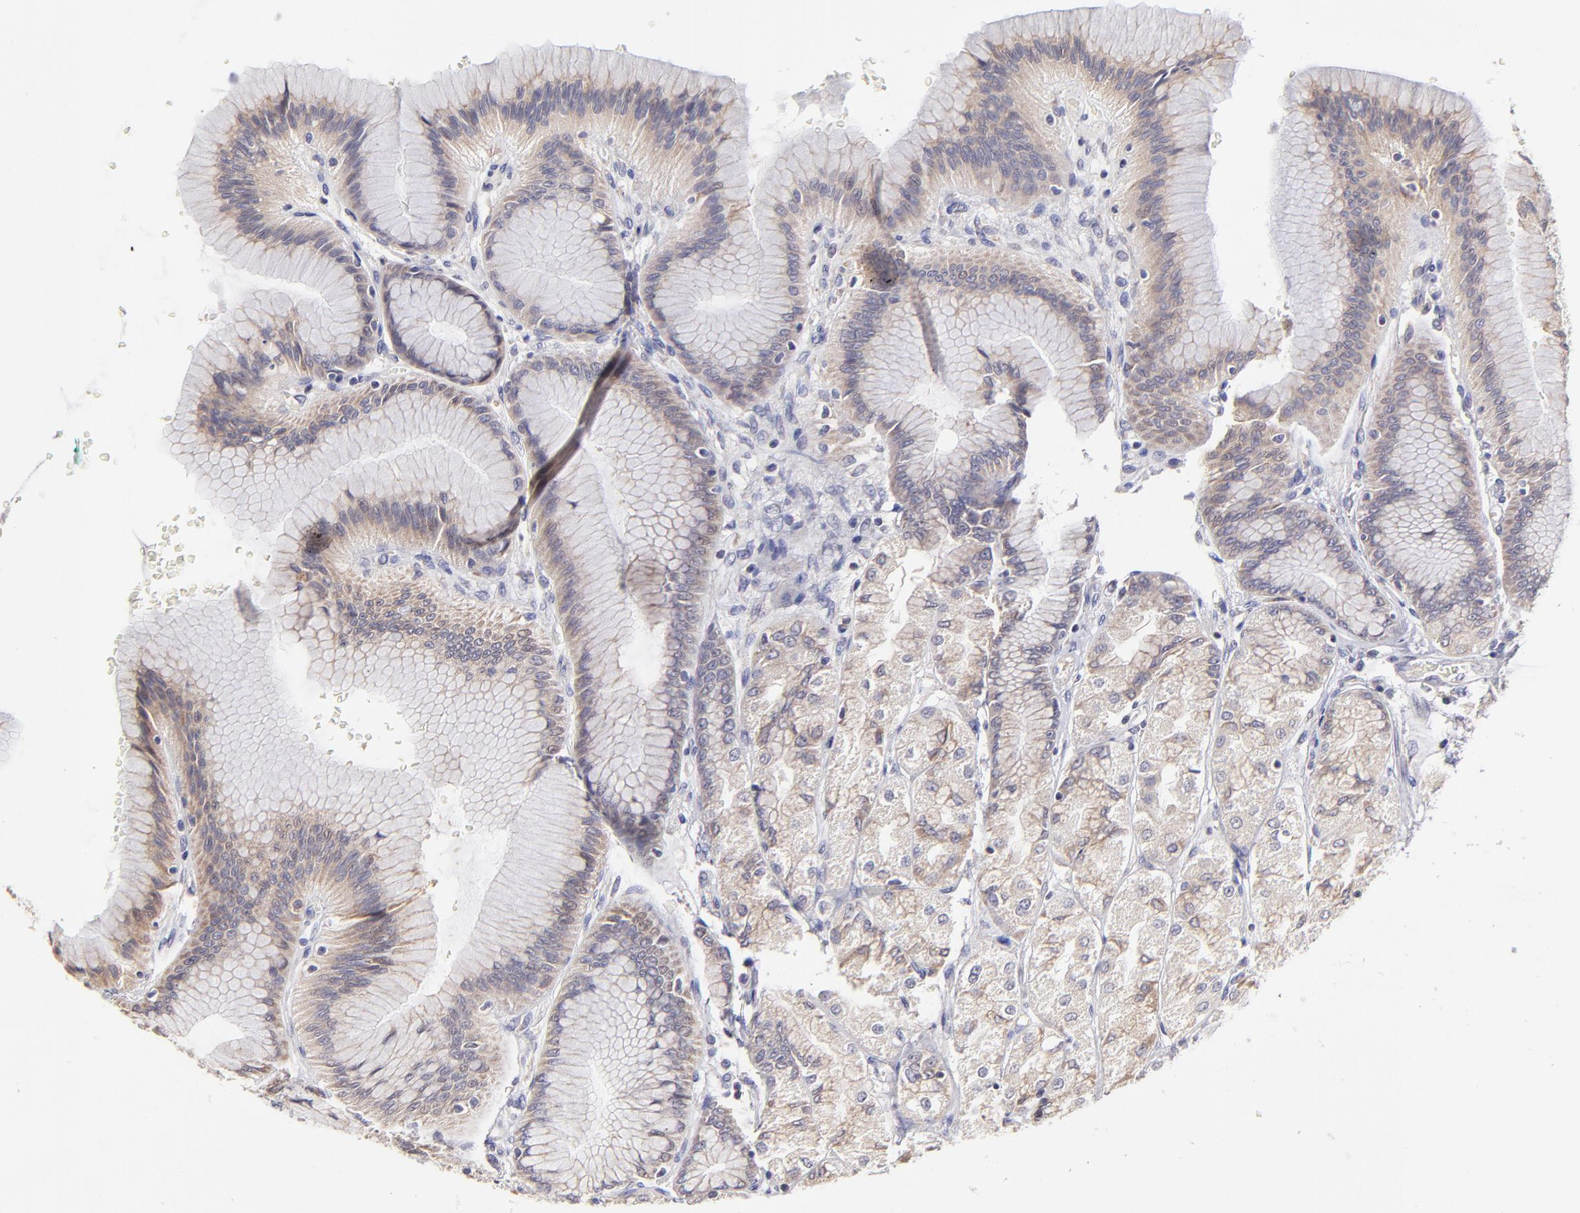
{"staining": {"intensity": "weak", "quantity": ">75%", "location": "cytoplasmic/membranous"}, "tissue": "stomach", "cell_type": "Glandular cells", "image_type": "normal", "snomed": [{"axis": "morphology", "description": "Normal tissue, NOS"}, {"axis": "morphology", "description": "Adenocarcinoma, NOS"}, {"axis": "topography", "description": "Stomach"}, {"axis": "topography", "description": "Stomach, lower"}], "caption": "Stomach stained for a protein displays weak cytoplasmic/membranous positivity in glandular cells. The staining was performed using DAB (3,3'-diaminobenzidine), with brown indicating positive protein expression. Nuclei are stained blue with hematoxylin.", "gene": "GCSAM", "patient": {"sex": "female", "age": 65}}